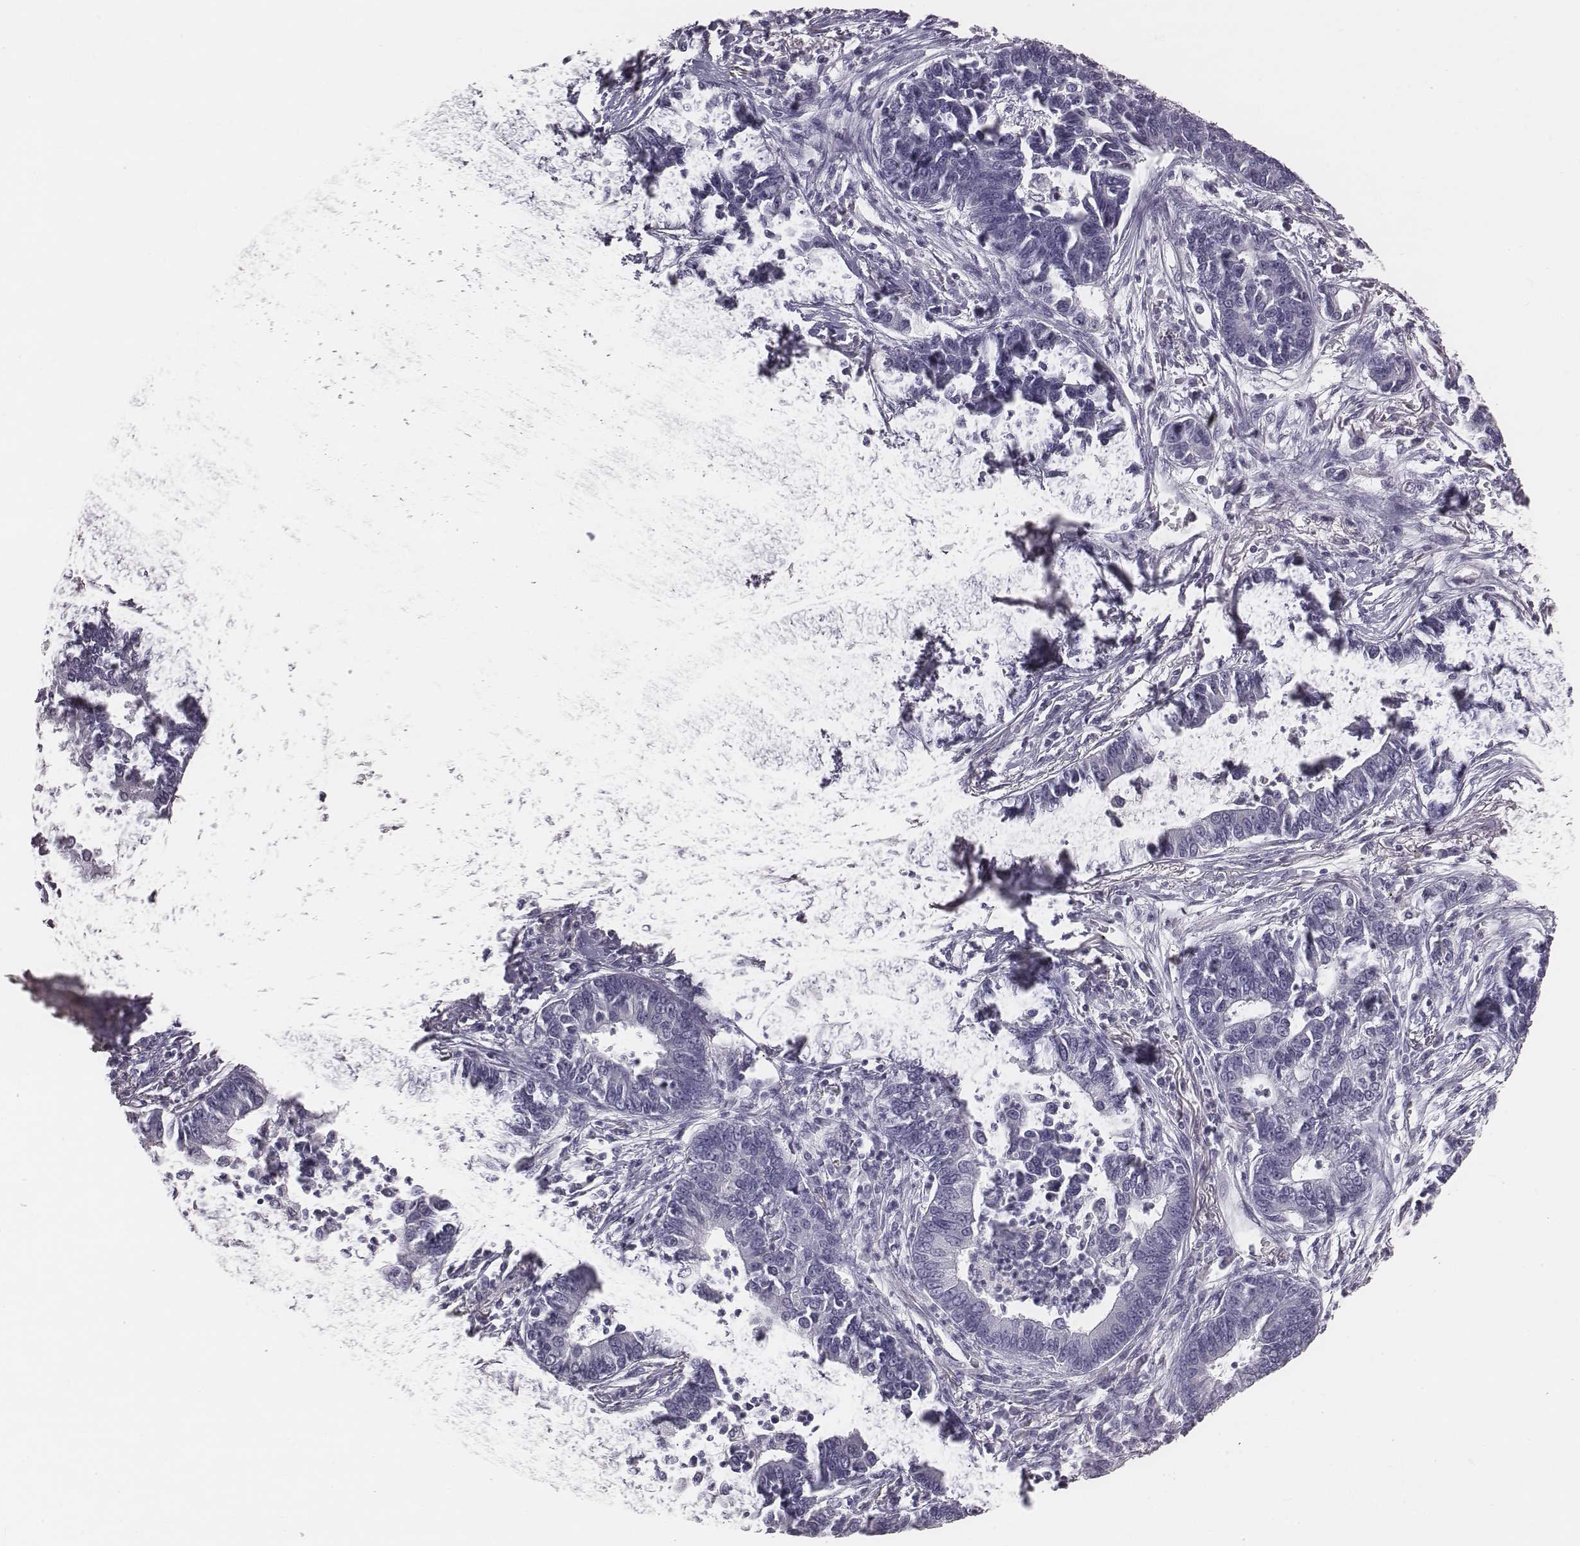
{"staining": {"intensity": "negative", "quantity": "none", "location": "none"}, "tissue": "lung cancer", "cell_type": "Tumor cells", "image_type": "cancer", "snomed": [{"axis": "morphology", "description": "Adenocarcinoma, NOS"}, {"axis": "topography", "description": "Lung"}], "caption": "This is an immunohistochemistry micrograph of lung cancer (adenocarcinoma). There is no expression in tumor cells.", "gene": "C6orf58", "patient": {"sex": "female", "age": 57}}